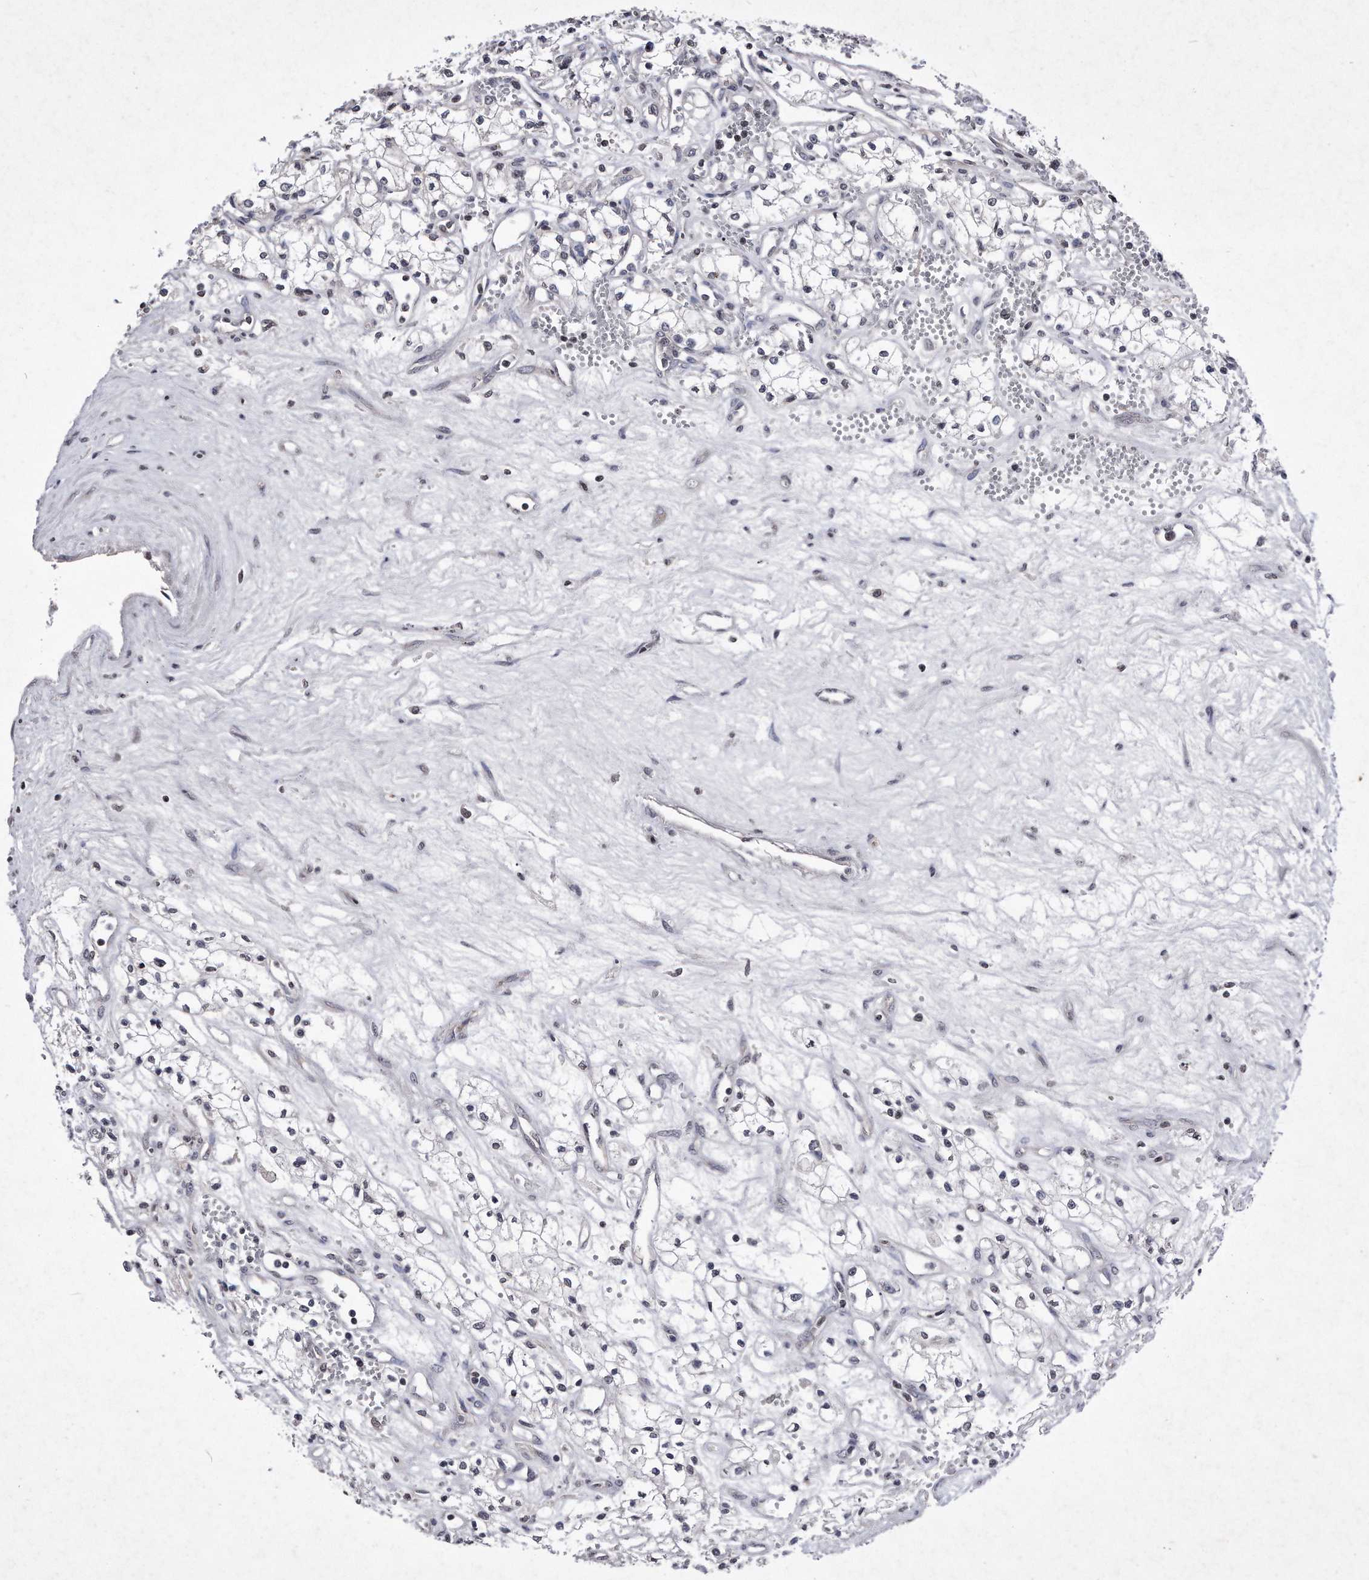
{"staining": {"intensity": "negative", "quantity": "none", "location": "none"}, "tissue": "renal cancer", "cell_type": "Tumor cells", "image_type": "cancer", "snomed": [{"axis": "morphology", "description": "Adenocarcinoma, NOS"}, {"axis": "topography", "description": "Kidney"}], "caption": "An image of adenocarcinoma (renal) stained for a protein shows no brown staining in tumor cells. (DAB immunohistochemistry visualized using brightfield microscopy, high magnification).", "gene": "DAB1", "patient": {"sex": "male", "age": 59}}